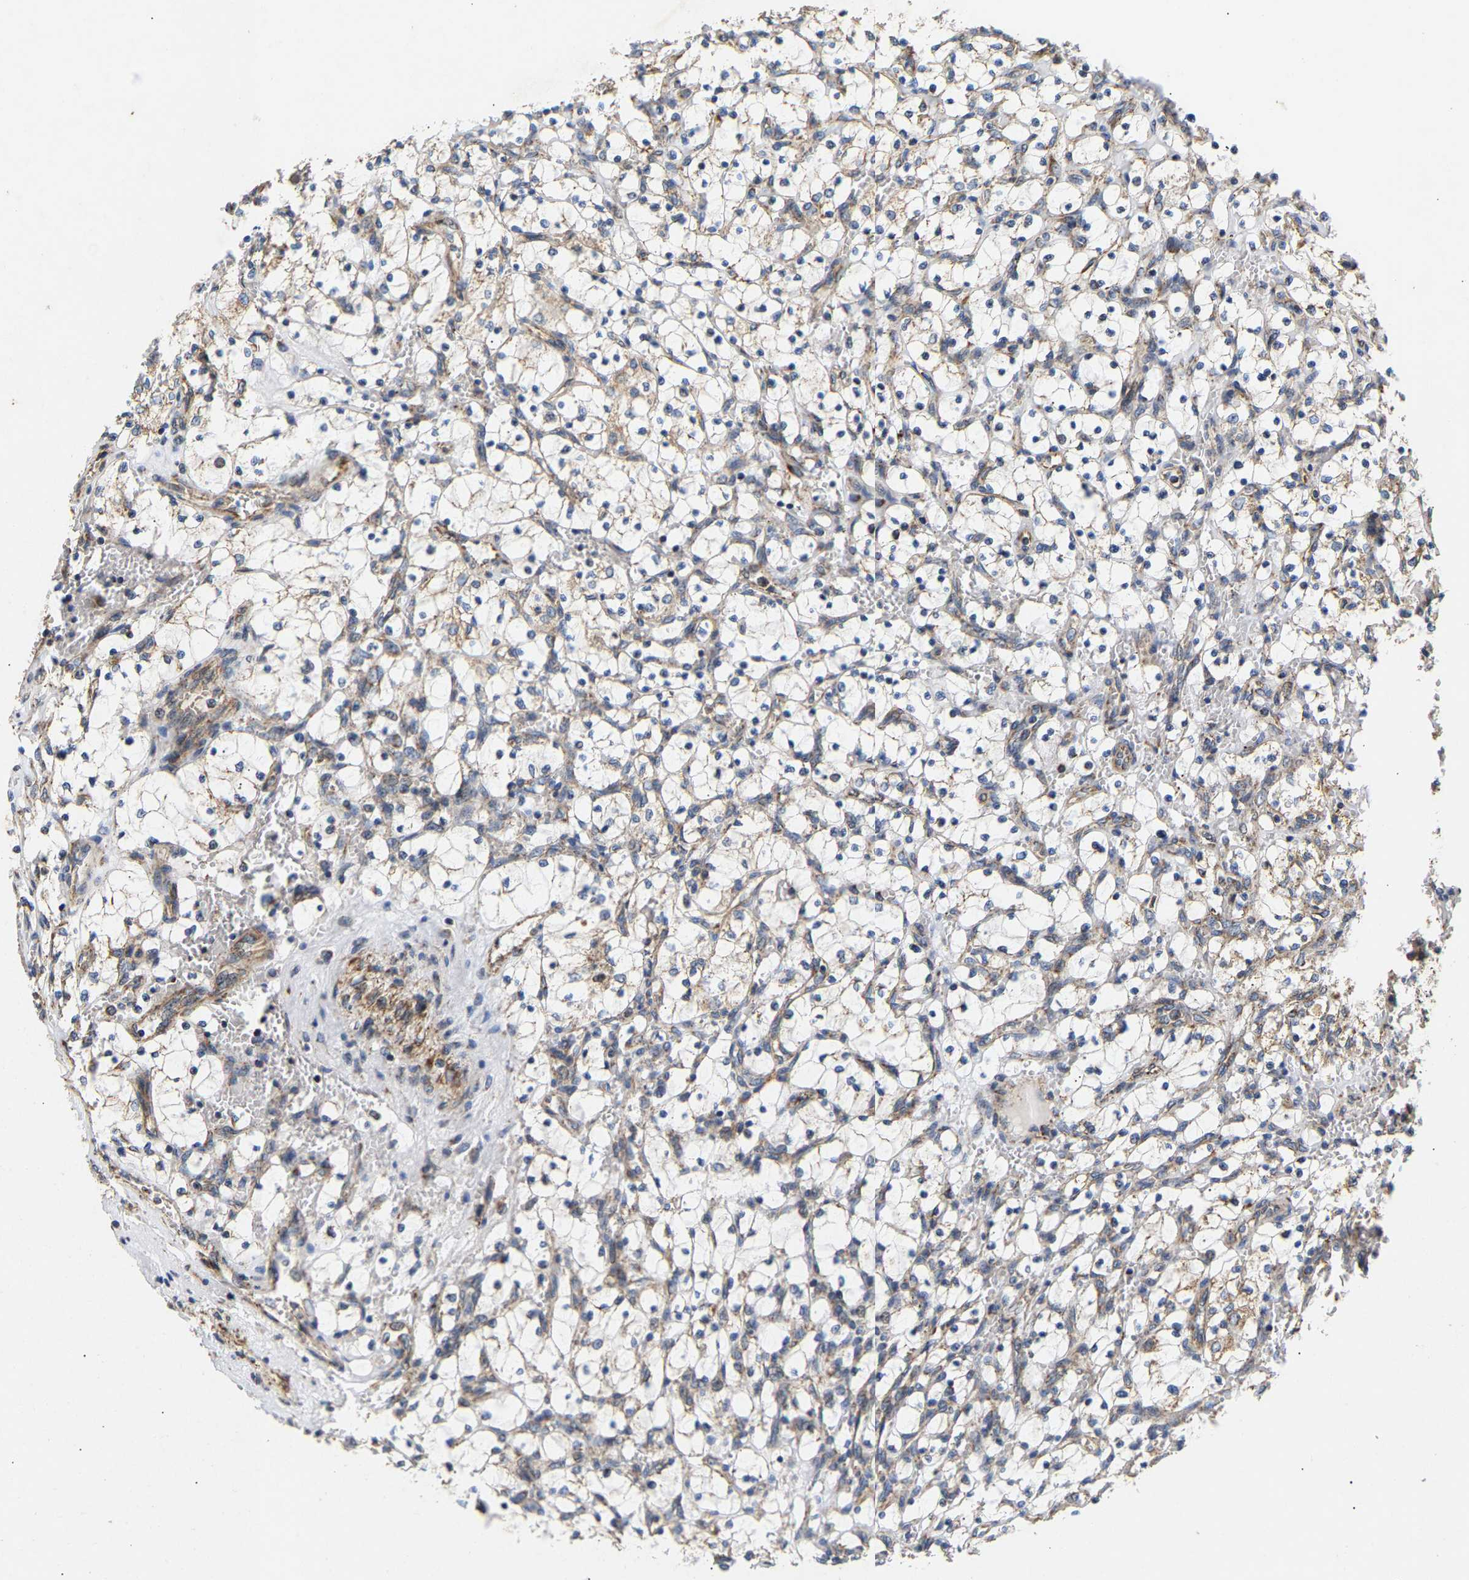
{"staining": {"intensity": "weak", "quantity": "25%-75%", "location": "cytoplasmic/membranous"}, "tissue": "renal cancer", "cell_type": "Tumor cells", "image_type": "cancer", "snomed": [{"axis": "morphology", "description": "Adenocarcinoma, NOS"}, {"axis": "topography", "description": "Kidney"}], "caption": "An image of human renal adenocarcinoma stained for a protein shows weak cytoplasmic/membranous brown staining in tumor cells.", "gene": "TMEM168", "patient": {"sex": "female", "age": 69}}